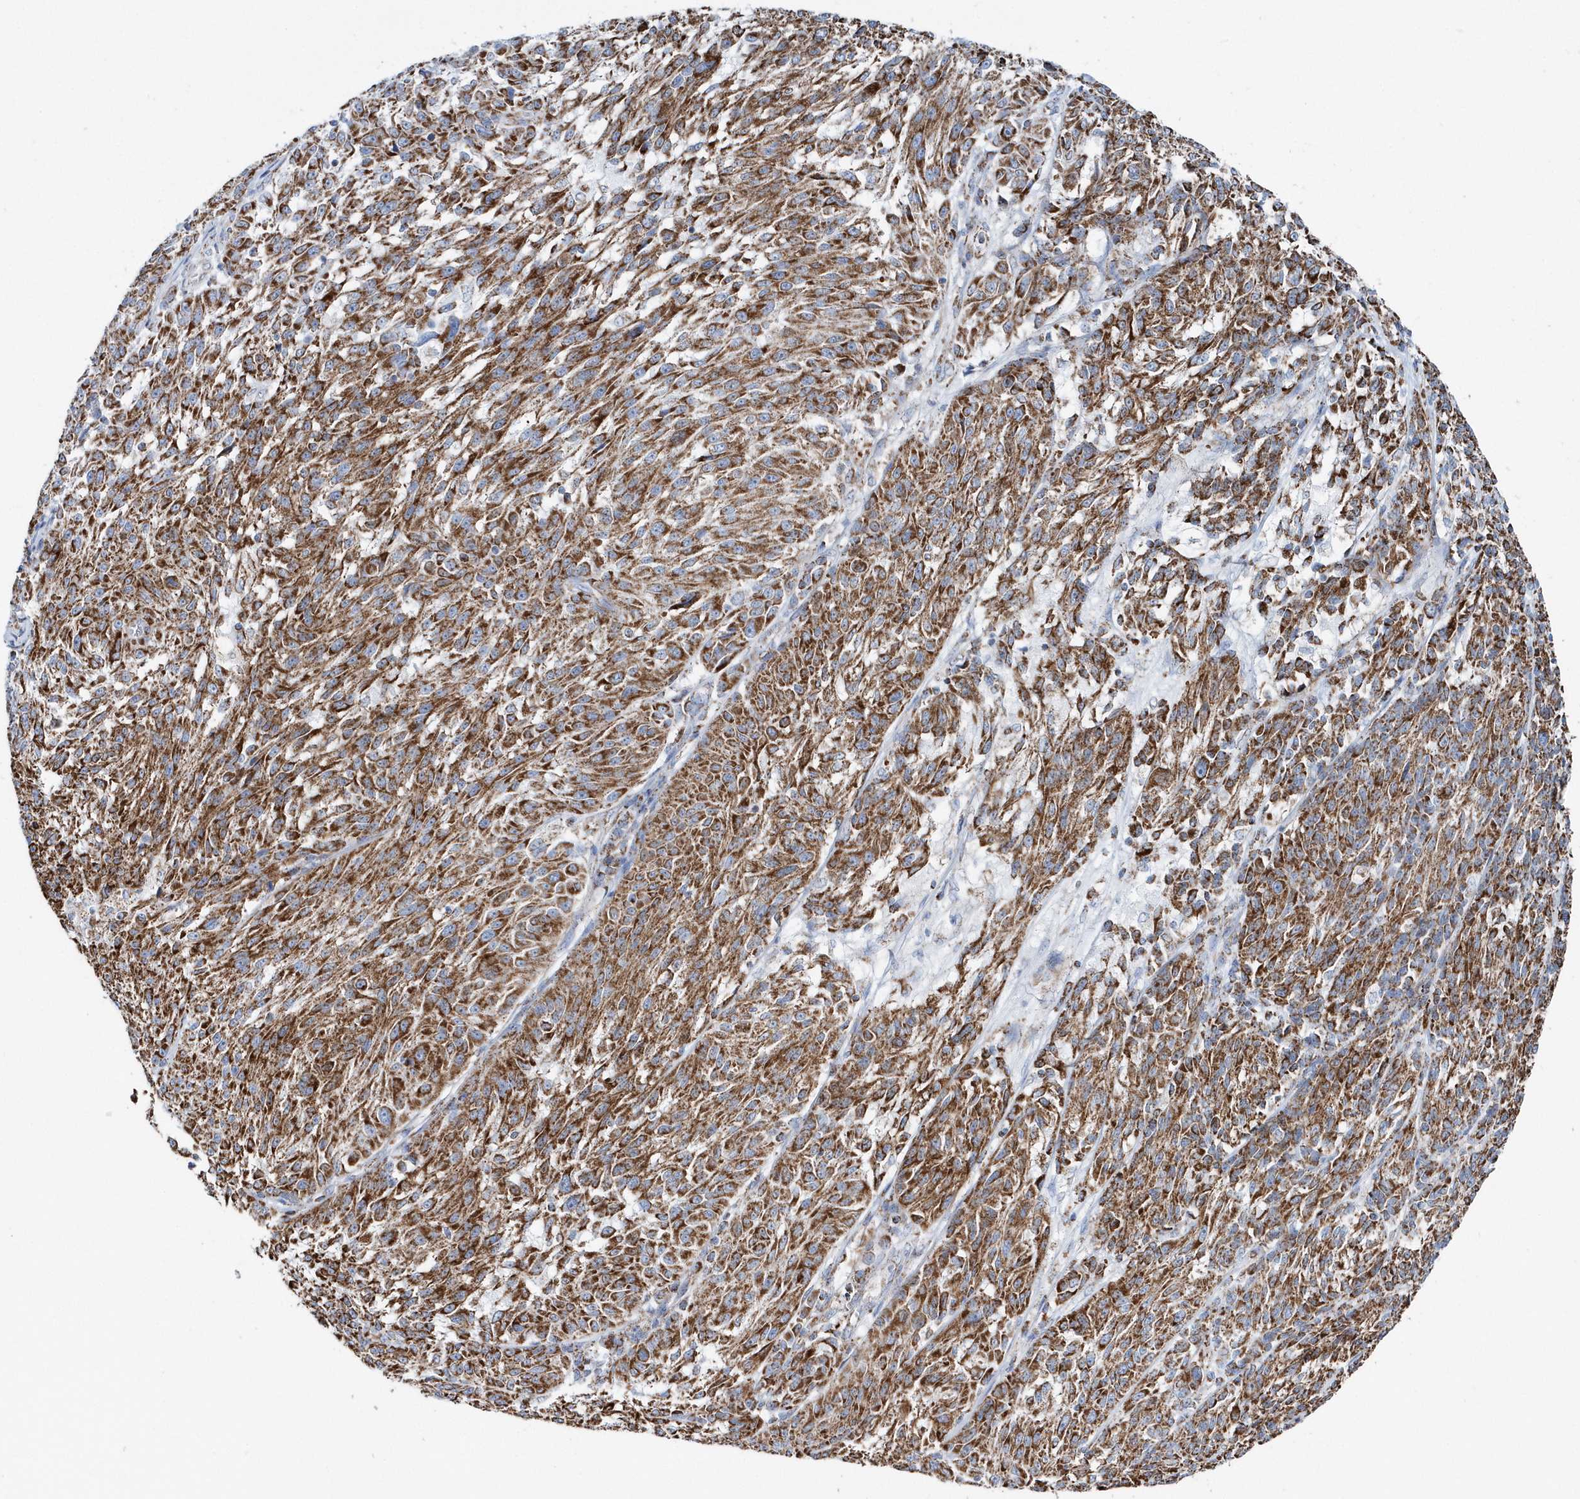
{"staining": {"intensity": "moderate", "quantity": ">75%", "location": "cytoplasmic/membranous"}, "tissue": "melanoma", "cell_type": "Tumor cells", "image_type": "cancer", "snomed": [{"axis": "morphology", "description": "Malignant melanoma, NOS"}, {"axis": "topography", "description": "Skin"}], "caption": "Protein expression by immunohistochemistry shows moderate cytoplasmic/membranous expression in about >75% of tumor cells in melanoma.", "gene": "TMCO6", "patient": {"sex": "male", "age": 53}}